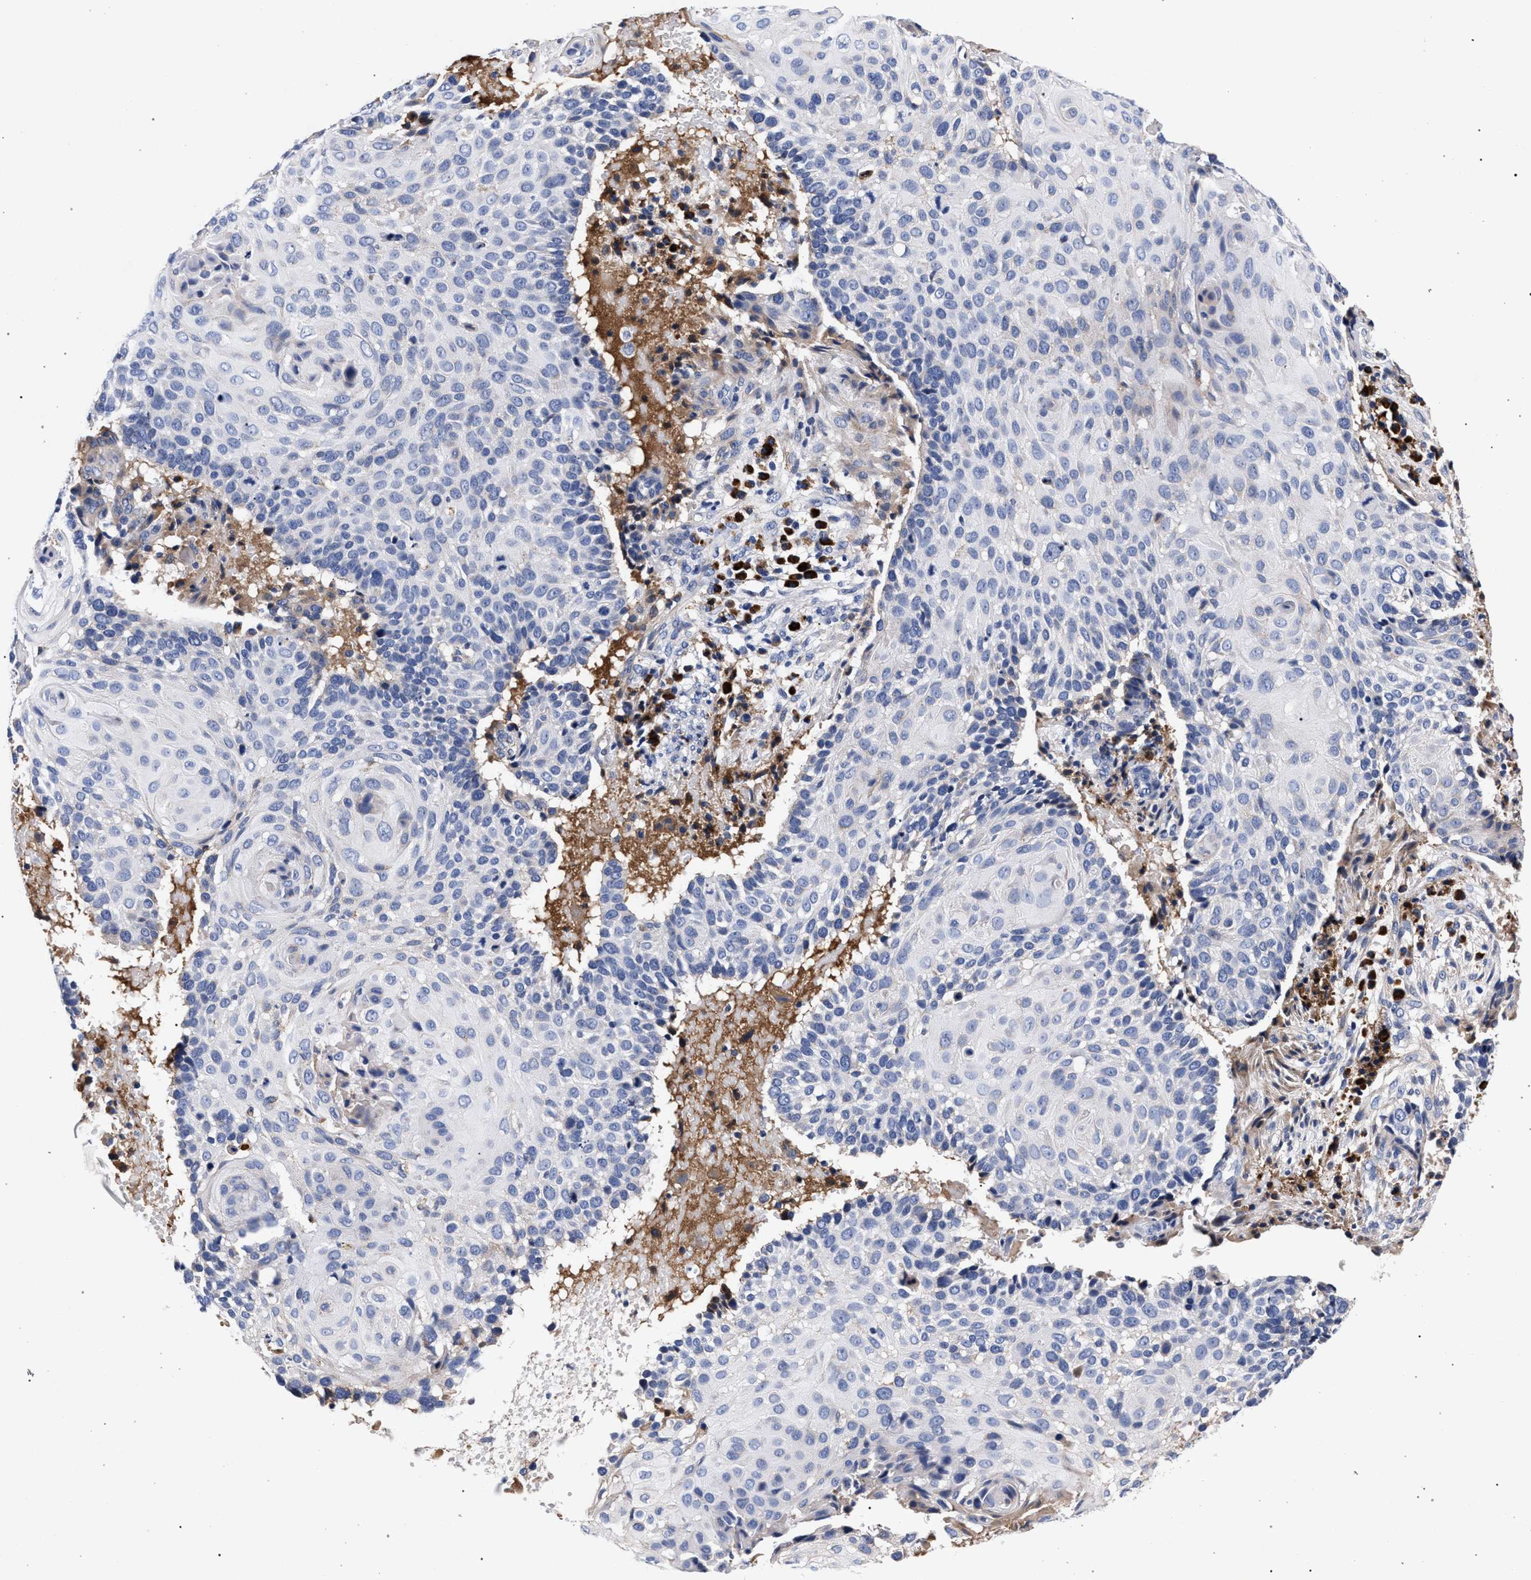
{"staining": {"intensity": "negative", "quantity": "none", "location": "none"}, "tissue": "cervical cancer", "cell_type": "Tumor cells", "image_type": "cancer", "snomed": [{"axis": "morphology", "description": "Squamous cell carcinoma, NOS"}, {"axis": "topography", "description": "Cervix"}], "caption": "IHC of human squamous cell carcinoma (cervical) displays no positivity in tumor cells.", "gene": "ACOX1", "patient": {"sex": "female", "age": 74}}